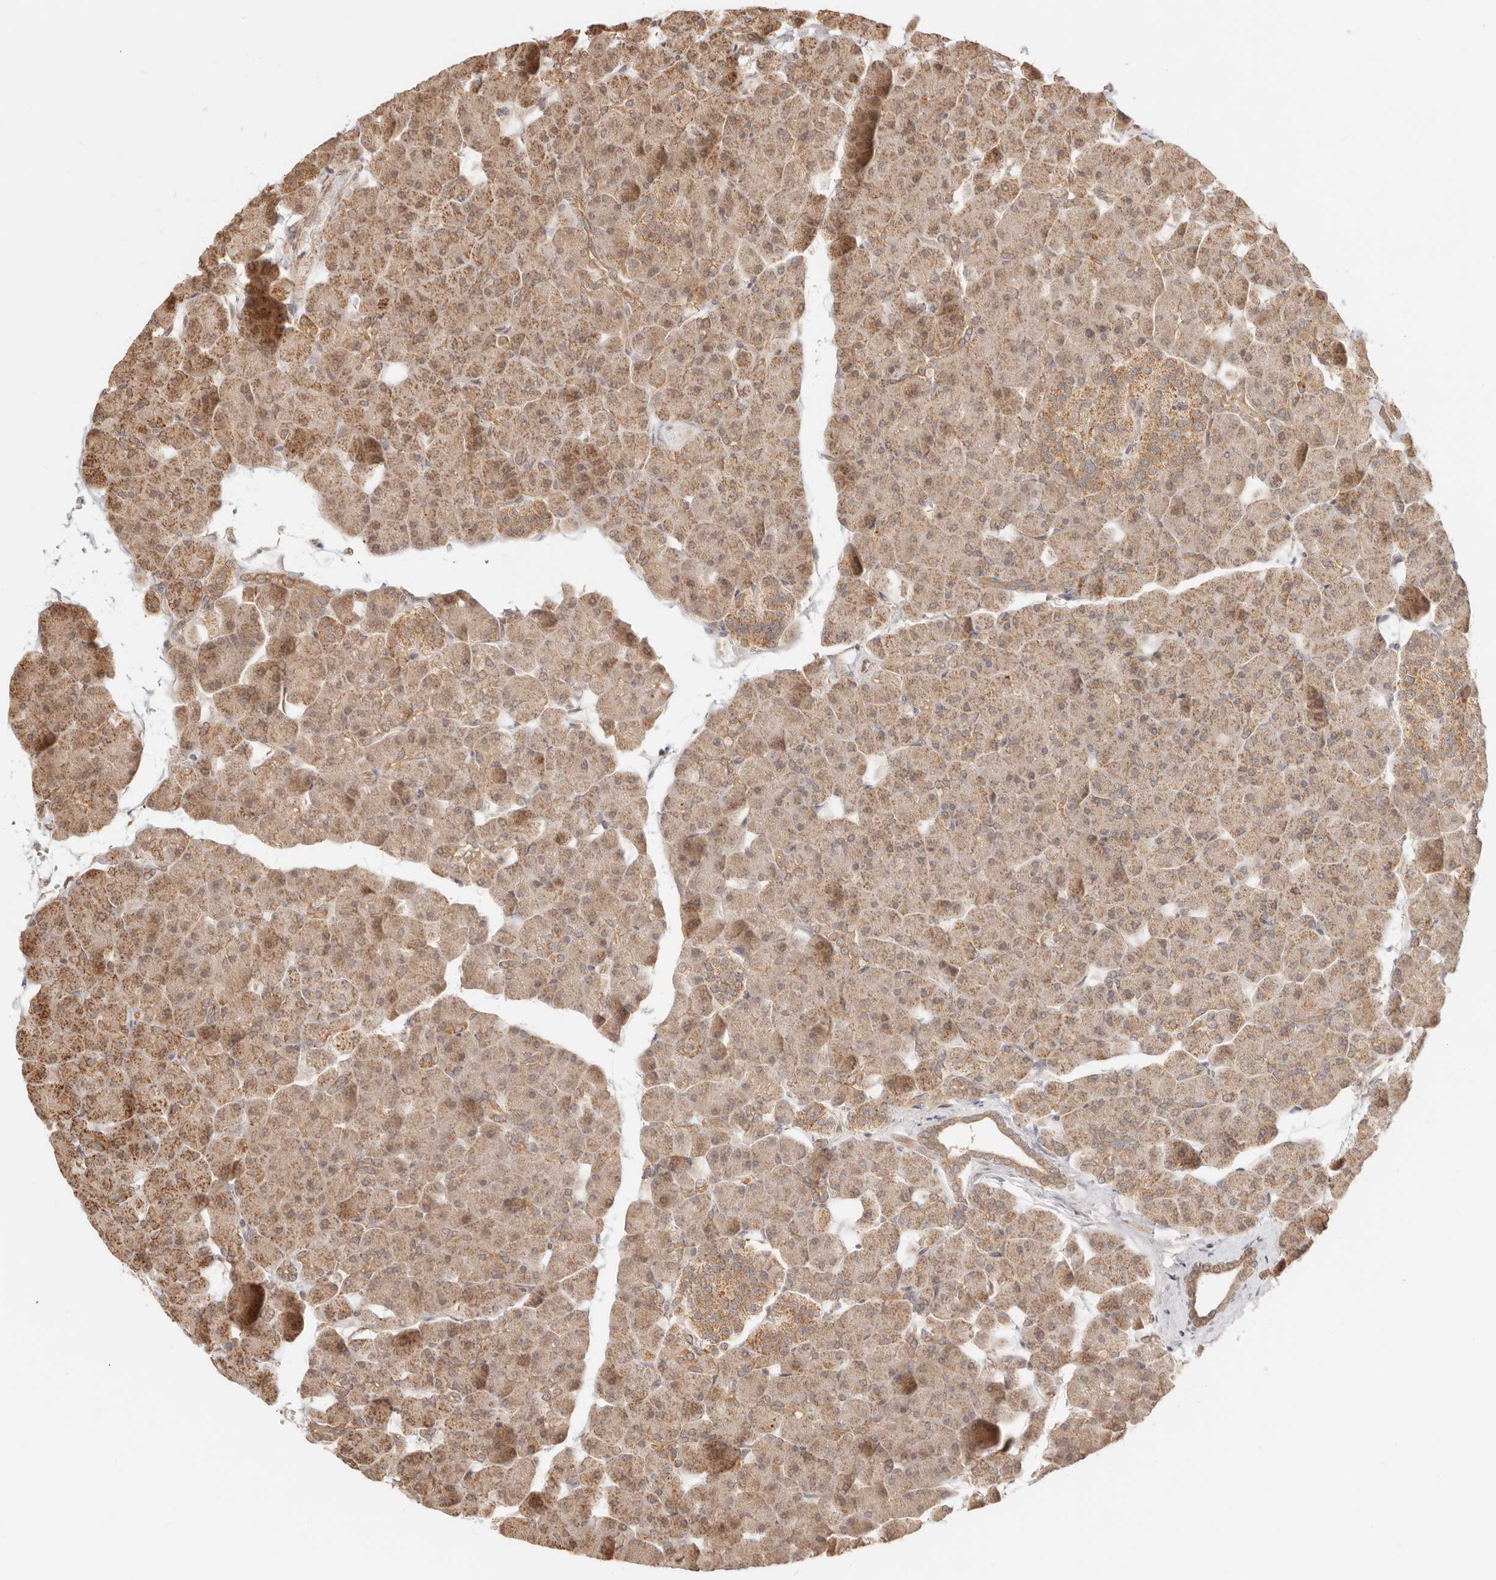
{"staining": {"intensity": "moderate", "quantity": "25%-75%", "location": "cytoplasmic/membranous"}, "tissue": "pancreas", "cell_type": "Exocrine glandular cells", "image_type": "normal", "snomed": [{"axis": "morphology", "description": "Normal tissue, NOS"}, {"axis": "topography", "description": "Pancreas"}], "caption": "Moderate cytoplasmic/membranous expression for a protein is identified in approximately 25%-75% of exocrine glandular cells of normal pancreas using immunohistochemistry.", "gene": "BAALC", "patient": {"sex": "male", "age": 35}}